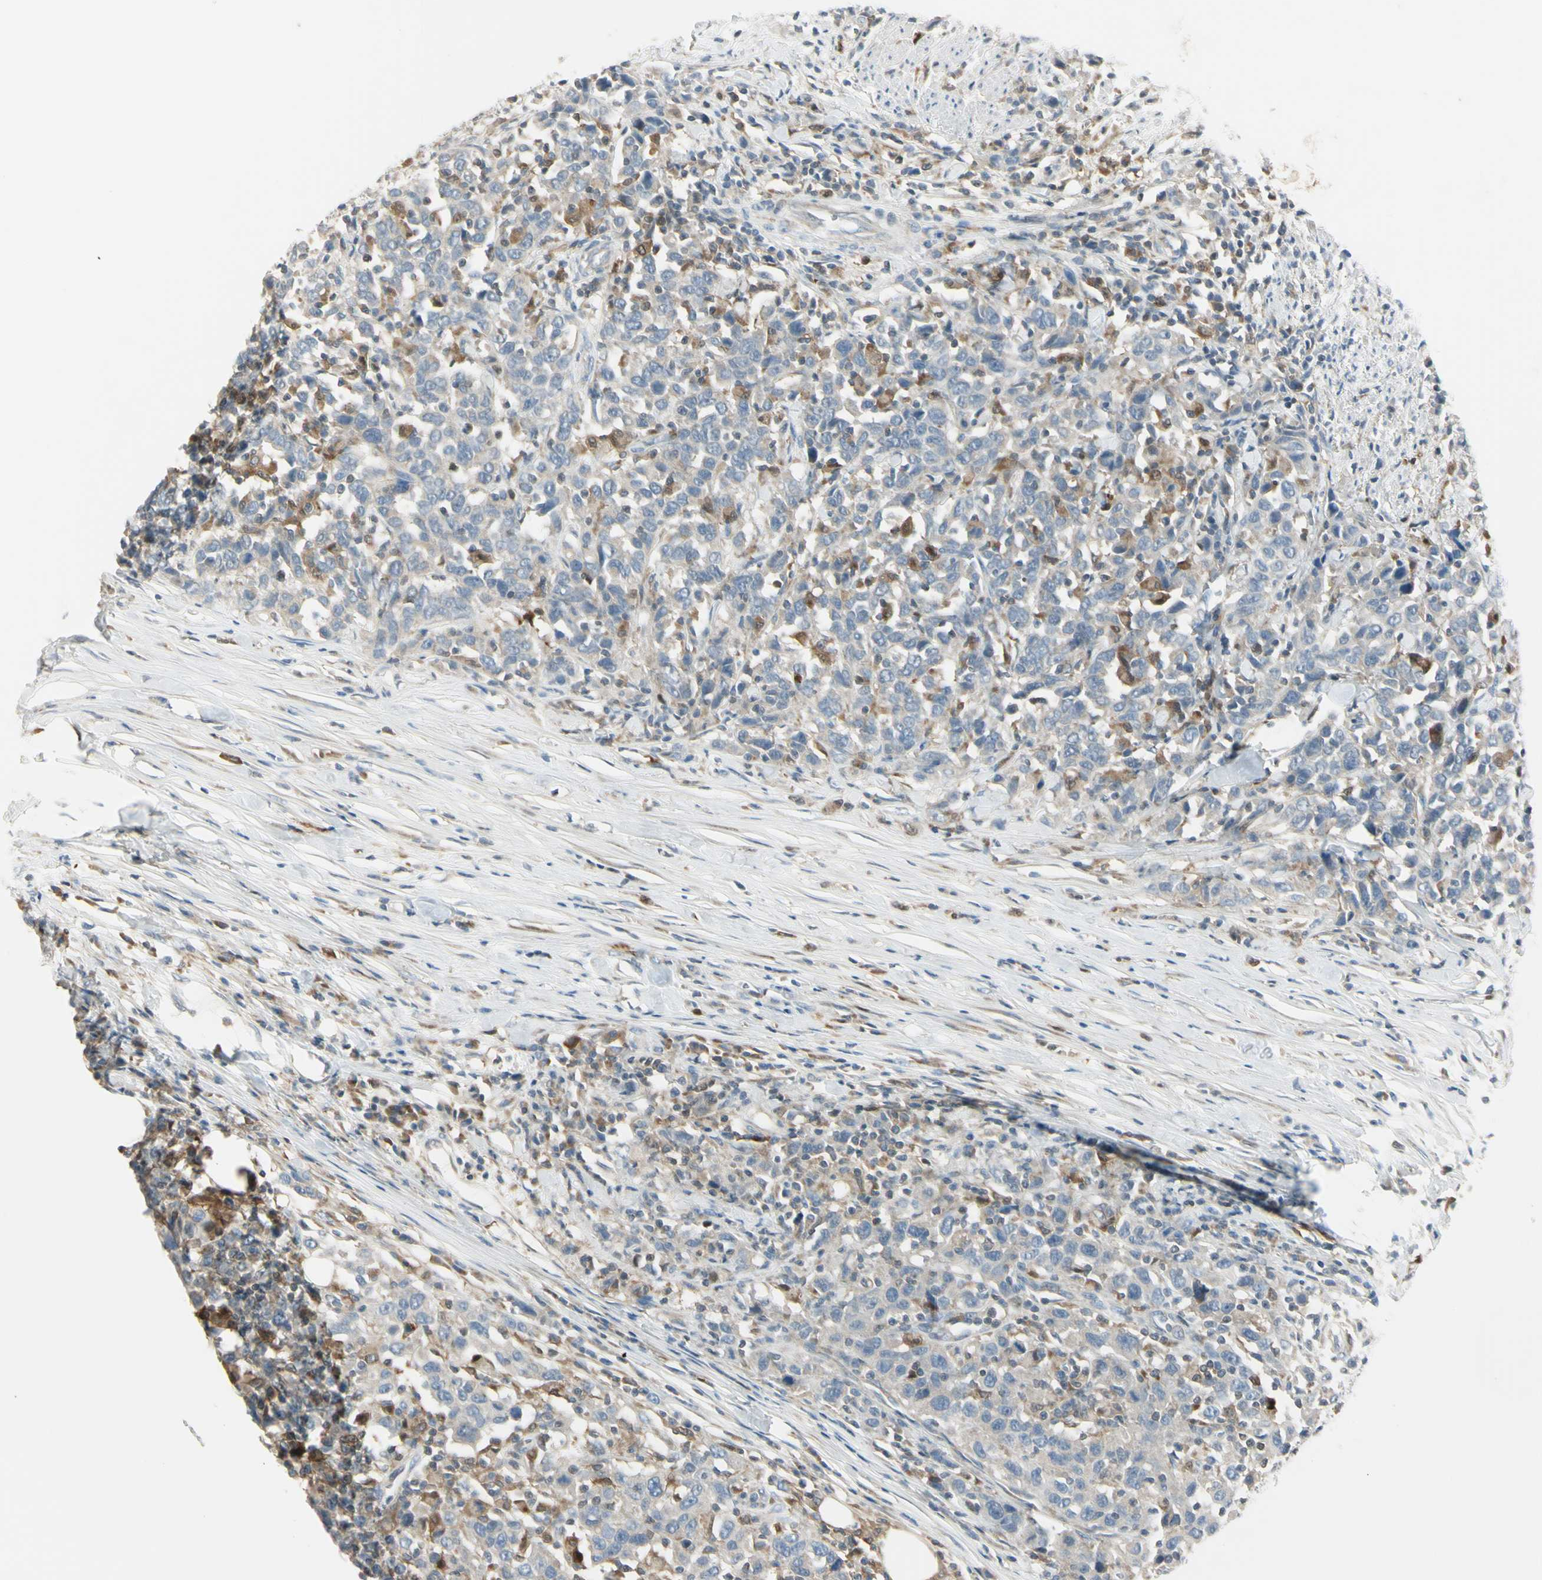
{"staining": {"intensity": "weak", "quantity": ">75%", "location": "cytoplasmic/membranous"}, "tissue": "urothelial cancer", "cell_type": "Tumor cells", "image_type": "cancer", "snomed": [{"axis": "morphology", "description": "Urothelial carcinoma, High grade"}, {"axis": "topography", "description": "Urinary bladder"}], "caption": "There is low levels of weak cytoplasmic/membranous expression in tumor cells of urothelial cancer, as demonstrated by immunohistochemical staining (brown color).", "gene": "CYRIB", "patient": {"sex": "male", "age": 61}}